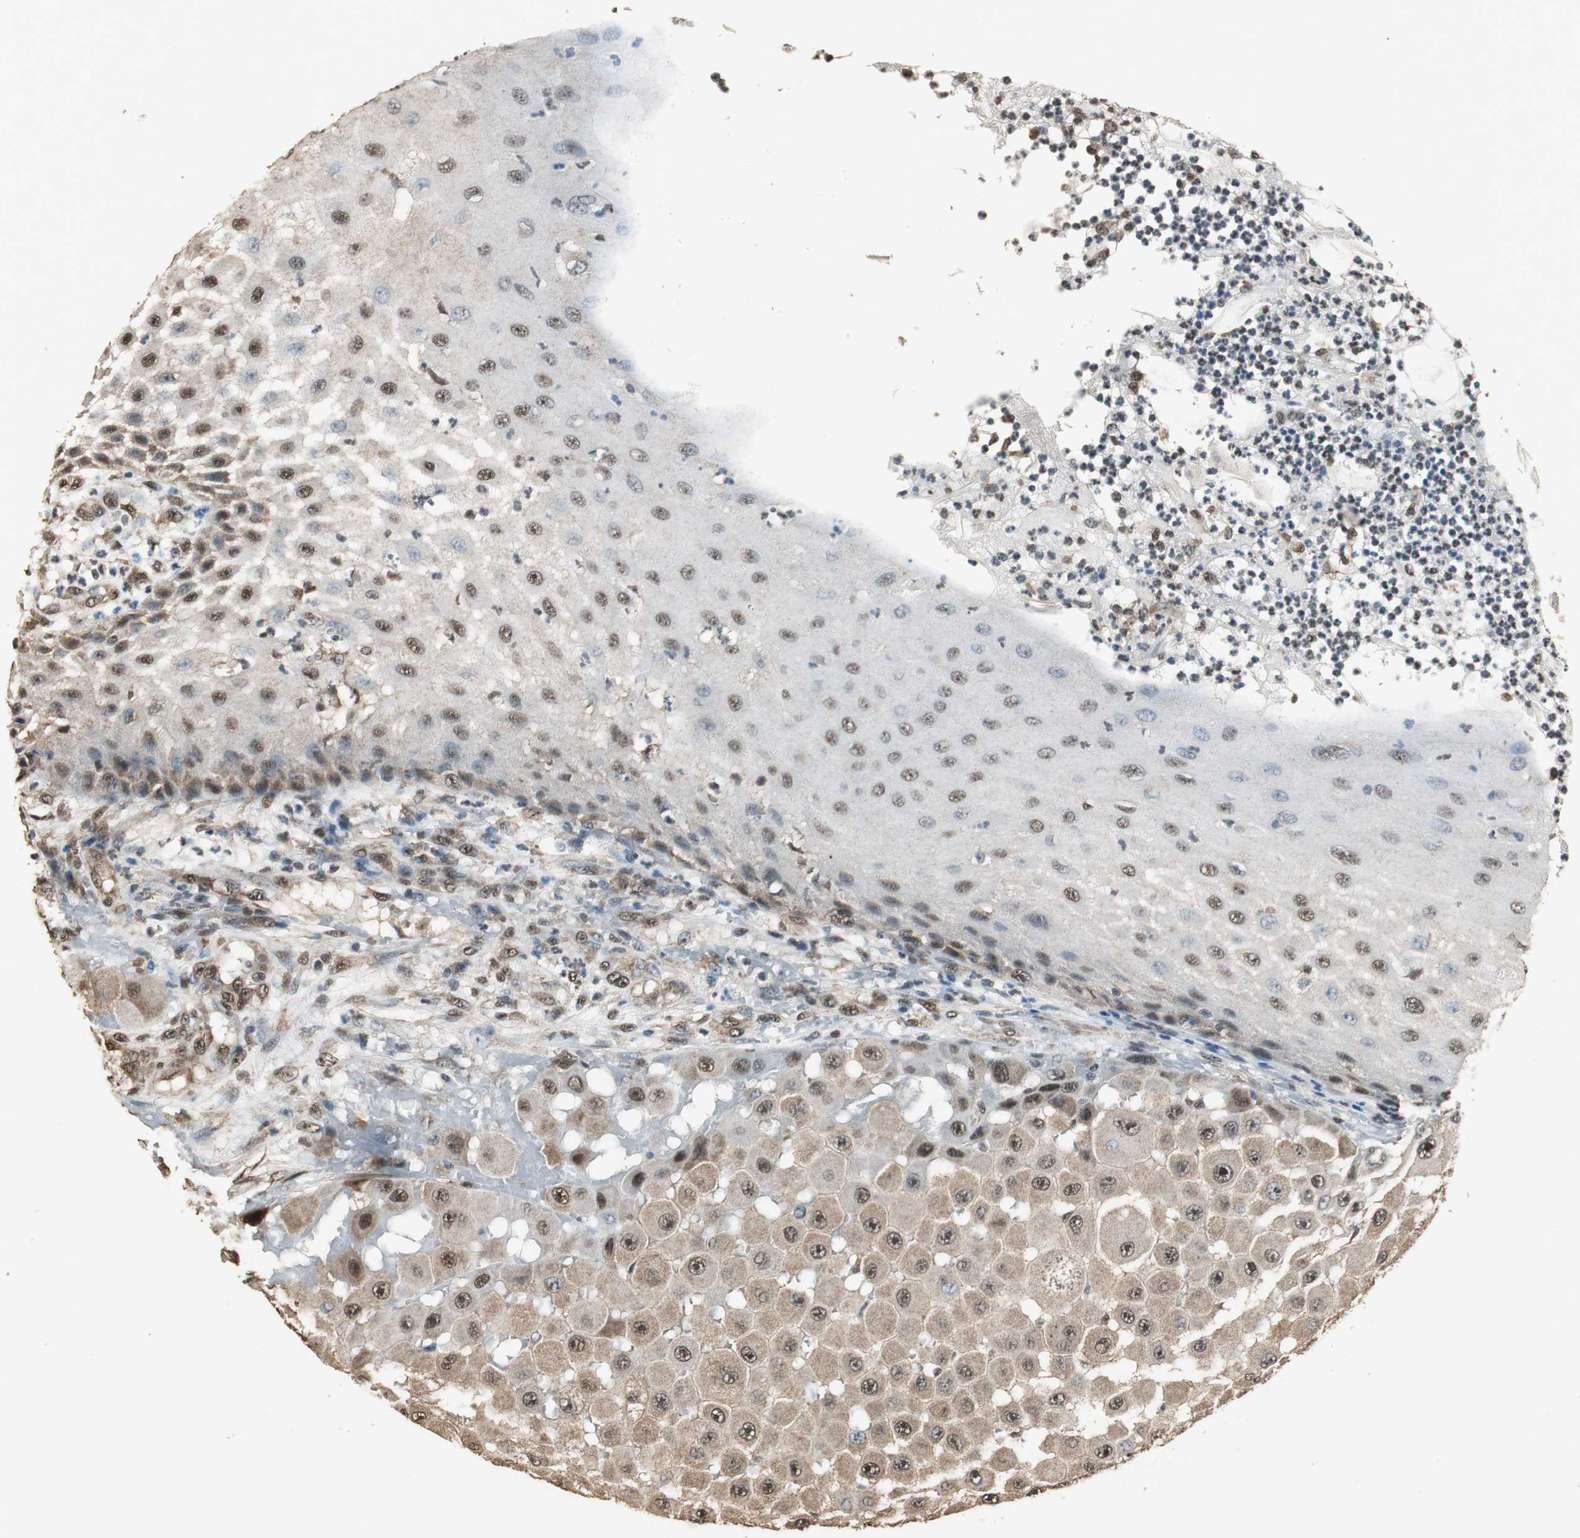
{"staining": {"intensity": "moderate", "quantity": ">75%", "location": "cytoplasmic/membranous,nuclear"}, "tissue": "melanoma", "cell_type": "Tumor cells", "image_type": "cancer", "snomed": [{"axis": "morphology", "description": "Malignant melanoma, NOS"}, {"axis": "topography", "description": "Skin"}], "caption": "Moderate cytoplasmic/membranous and nuclear staining for a protein is appreciated in approximately >75% of tumor cells of melanoma using immunohistochemistry (IHC).", "gene": "PPP1R13B", "patient": {"sex": "female", "age": 81}}